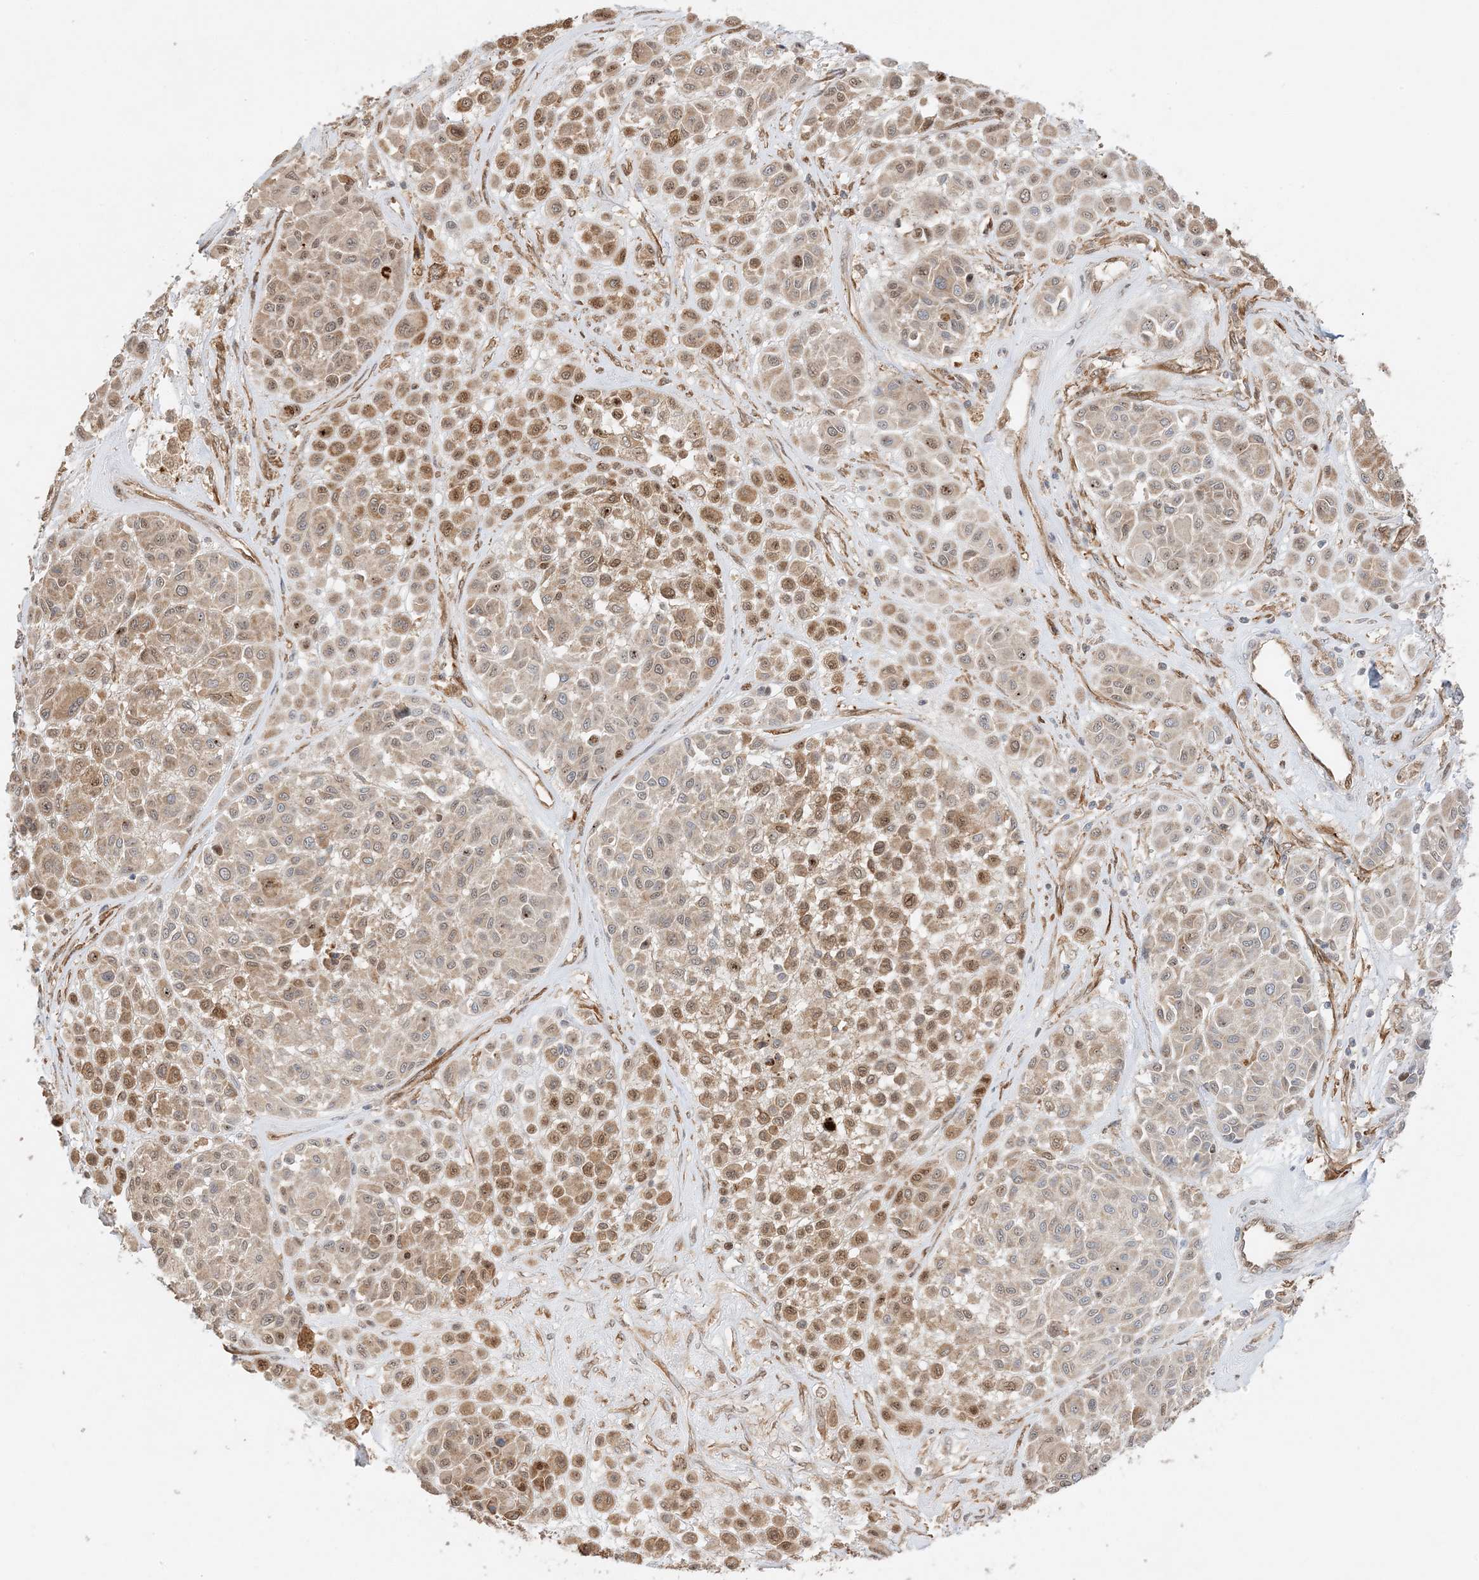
{"staining": {"intensity": "moderate", "quantity": "<25%", "location": "cytoplasmic/membranous"}, "tissue": "melanoma", "cell_type": "Tumor cells", "image_type": "cancer", "snomed": [{"axis": "morphology", "description": "Malignant melanoma, Metastatic site"}, {"axis": "topography", "description": "Soft tissue"}], "caption": "High-magnification brightfield microscopy of malignant melanoma (metastatic site) stained with DAB (3,3'-diaminobenzidine) (brown) and counterstained with hematoxylin (blue). tumor cells exhibit moderate cytoplasmic/membranous staining is seen in approximately<25% of cells.", "gene": "ZBTB41", "patient": {"sex": "male", "age": 41}}